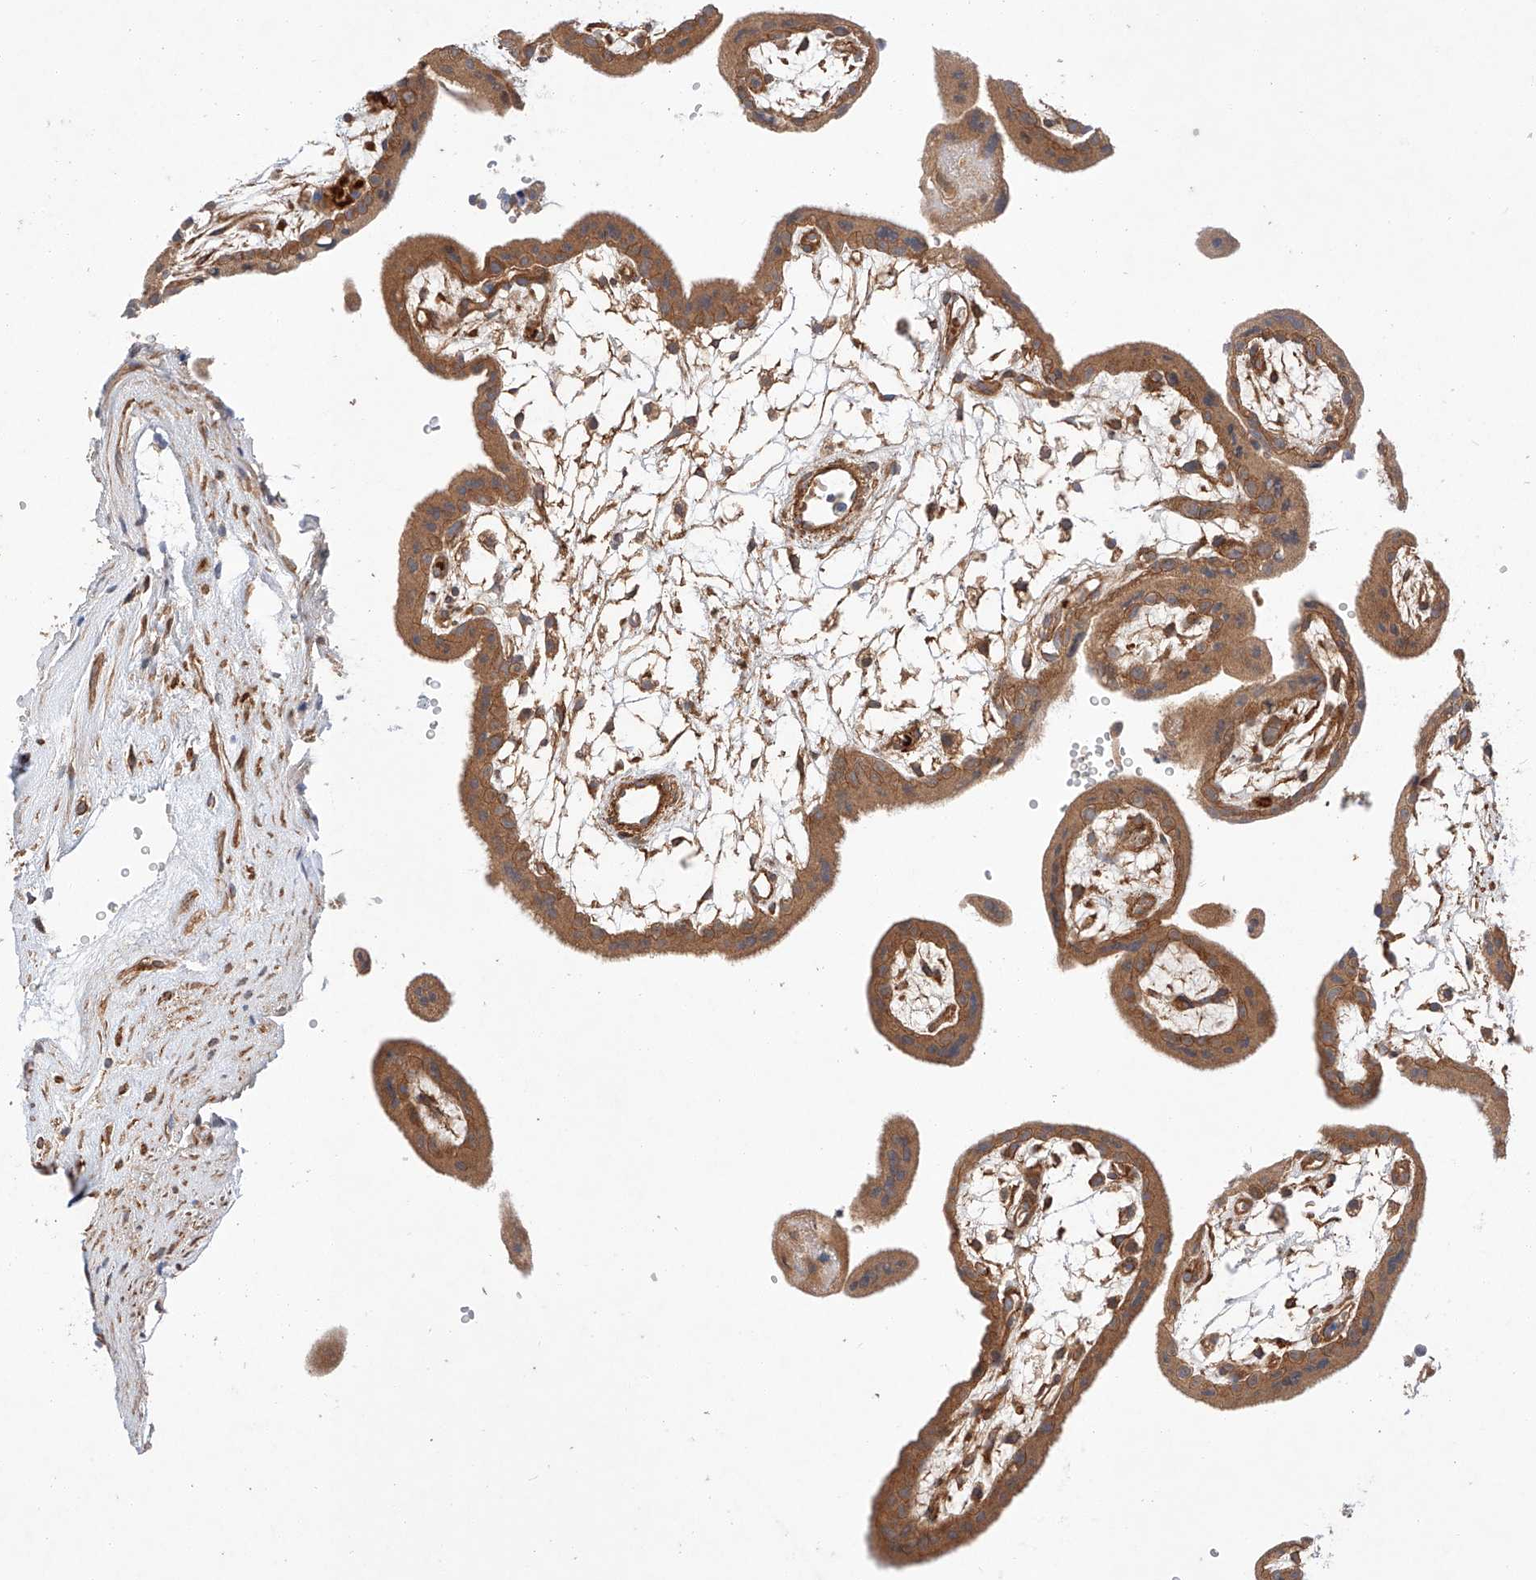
{"staining": {"intensity": "moderate", "quantity": ">75%", "location": "cytoplasmic/membranous"}, "tissue": "placenta", "cell_type": "Decidual cells", "image_type": "normal", "snomed": [{"axis": "morphology", "description": "Normal tissue, NOS"}, {"axis": "topography", "description": "Placenta"}], "caption": "A brown stain highlights moderate cytoplasmic/membranous positivity of a protein in decidual cells of normal placenta.", "gene": "RAB23", "patient": {"sex": "female", "age": 18}}